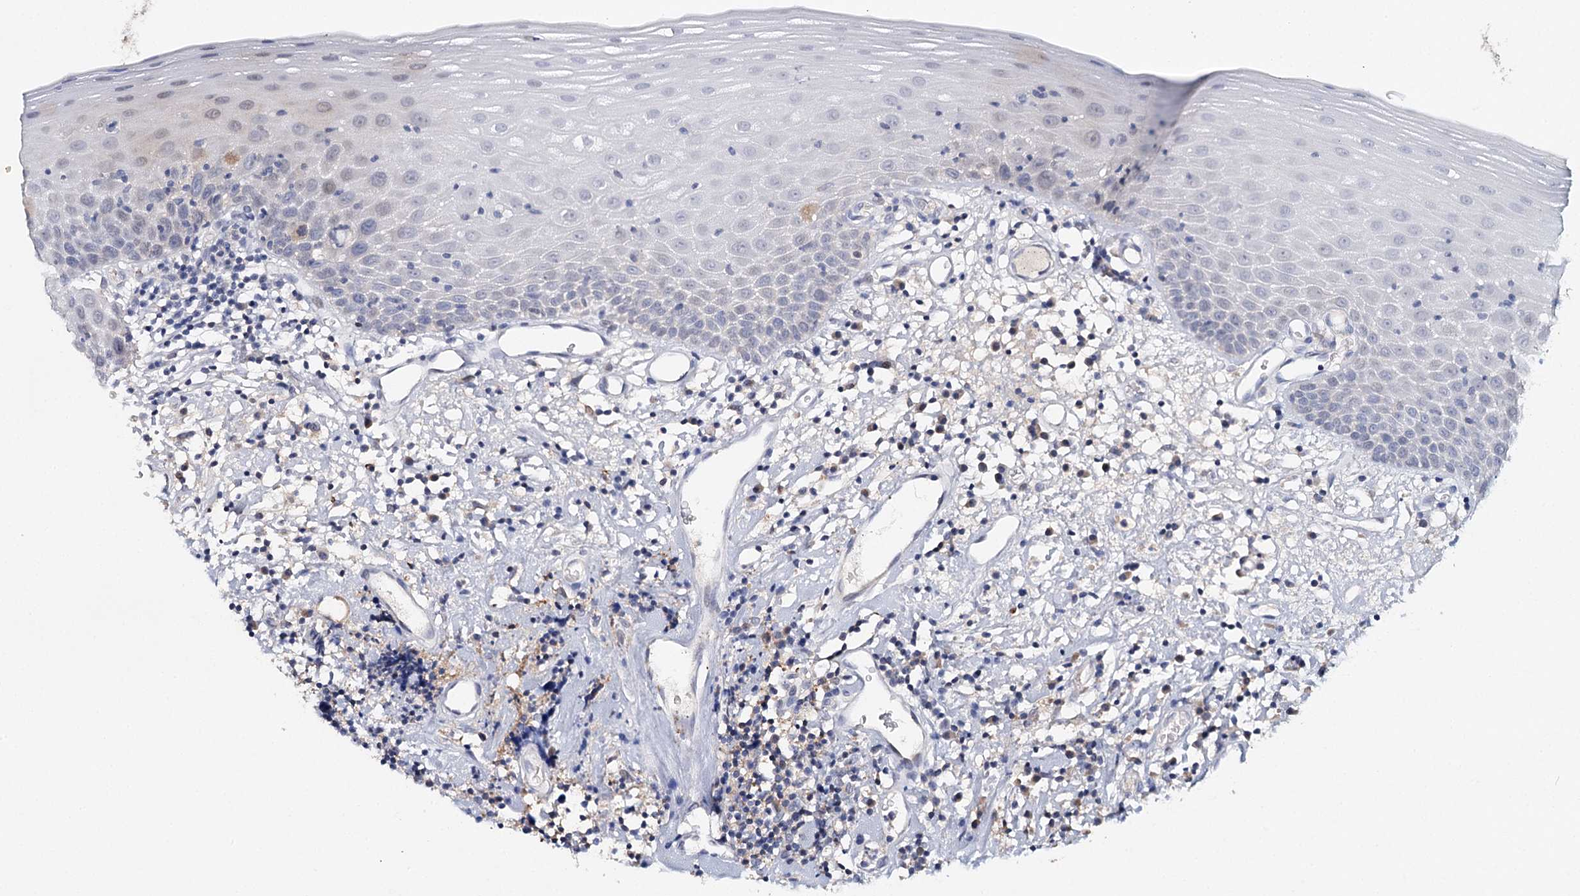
{"staining": {"intensity": "weak", "quantity": "<25%", "location": "nuclear"}, "tissue": "oral mucosa", "cell_type": "Squamous epithelial cells", "image_type": "normal", "snomed": [{"axis": "morphology", "description": "Normal tissue, NOS"}, {"axis": "topography", "description": "Oral tissue"}], "caption": "Oral mucosa stained for a protein using IHC exhibits no staining squamous epithelial cells.", "gene": "CFAP46", "patient": {"sex": "male", "age": 74}}